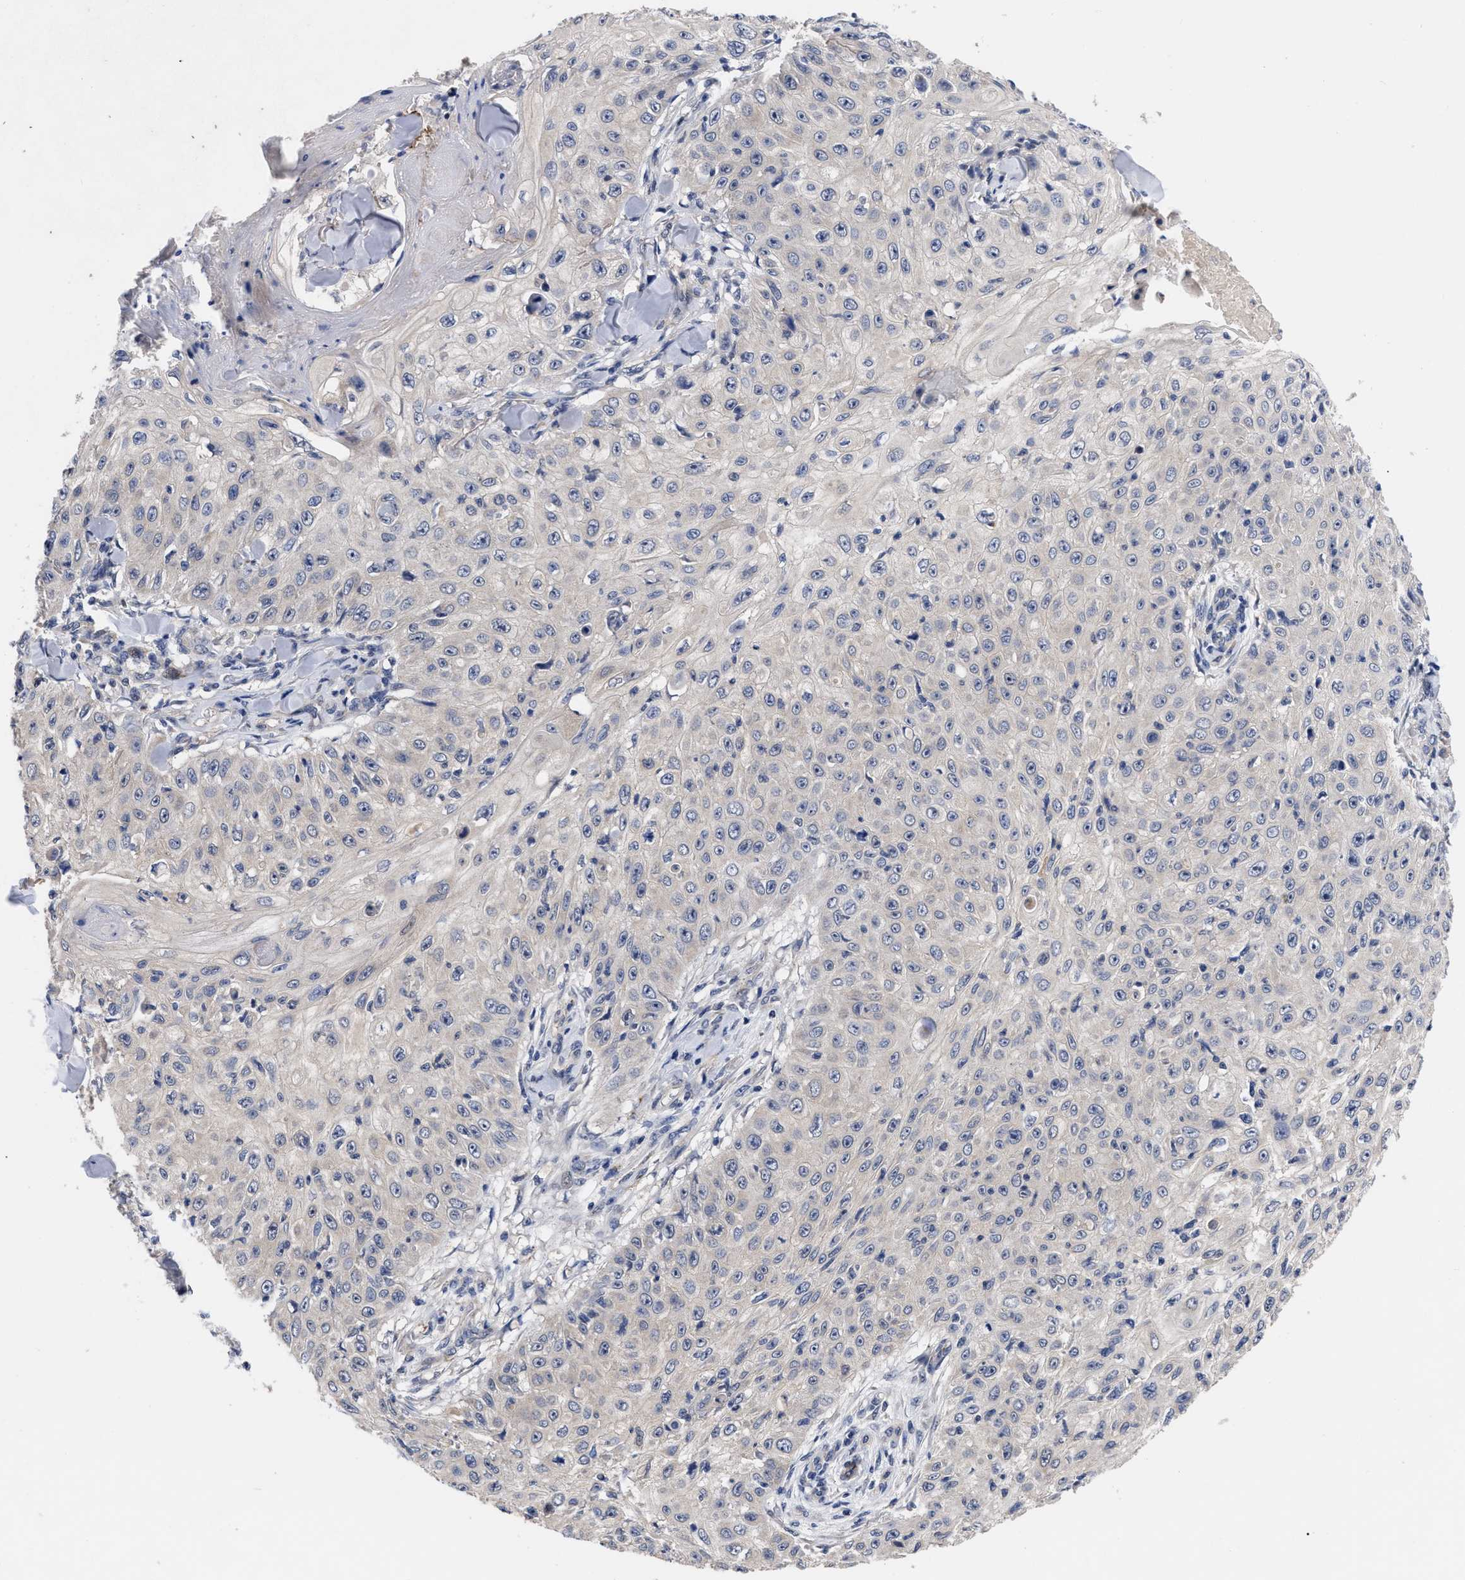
{"staining": {"intensity": "negative", "quantity": "none", "location": "none"}, "tissue": "skin cancer", "cell_type": "Tumor cells", "image_type": "cancer", "snomed": [{"axis": "morphology", "description": "Squamous cell carcinoma, NOS"}, {"axis": "topography", "description": "Skin"}], "caption": "Tumor cells show no significant expression in skin cancer (squamous cell carcinoma).", "gene": "CCN5", "patient": {"sex": "male", "age": 86}}